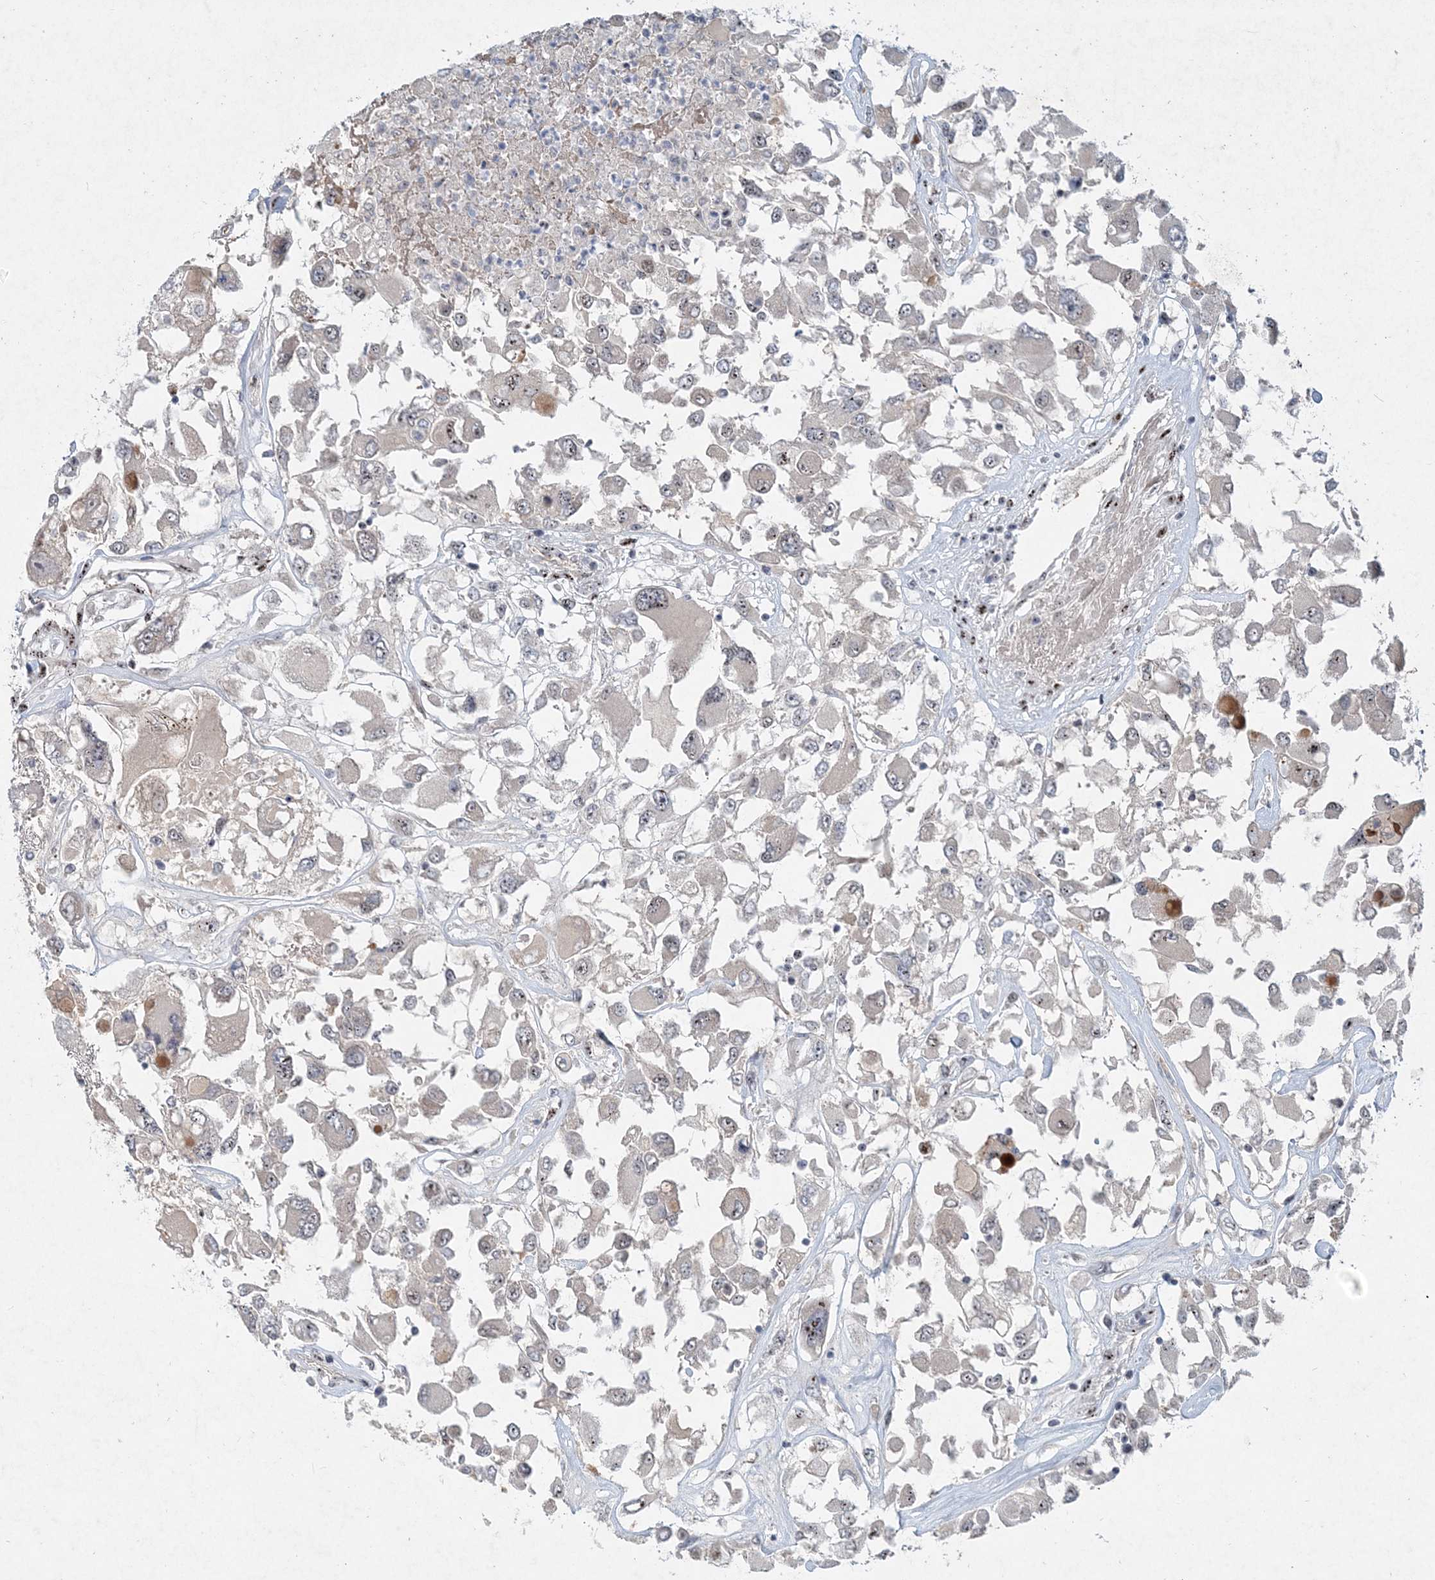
{"staining": {"intensity": "negative", "quantity": "none", "location": "none"}, "tissue": "renal cancer", "cell_type": "Tumor cells", "image_type": "cancer", "snomed": [{"axis": "morphology", "description": "Adenocarcinoma, NOS"}, {"axis": "topography", "description": "Kidney"}], "caption": "Photomicrograph shows no significant protein staining in tumor cells of renal adenocarcinoma.", "gene": "GIN1", "patient": {"sex": "female", "age": 52}}